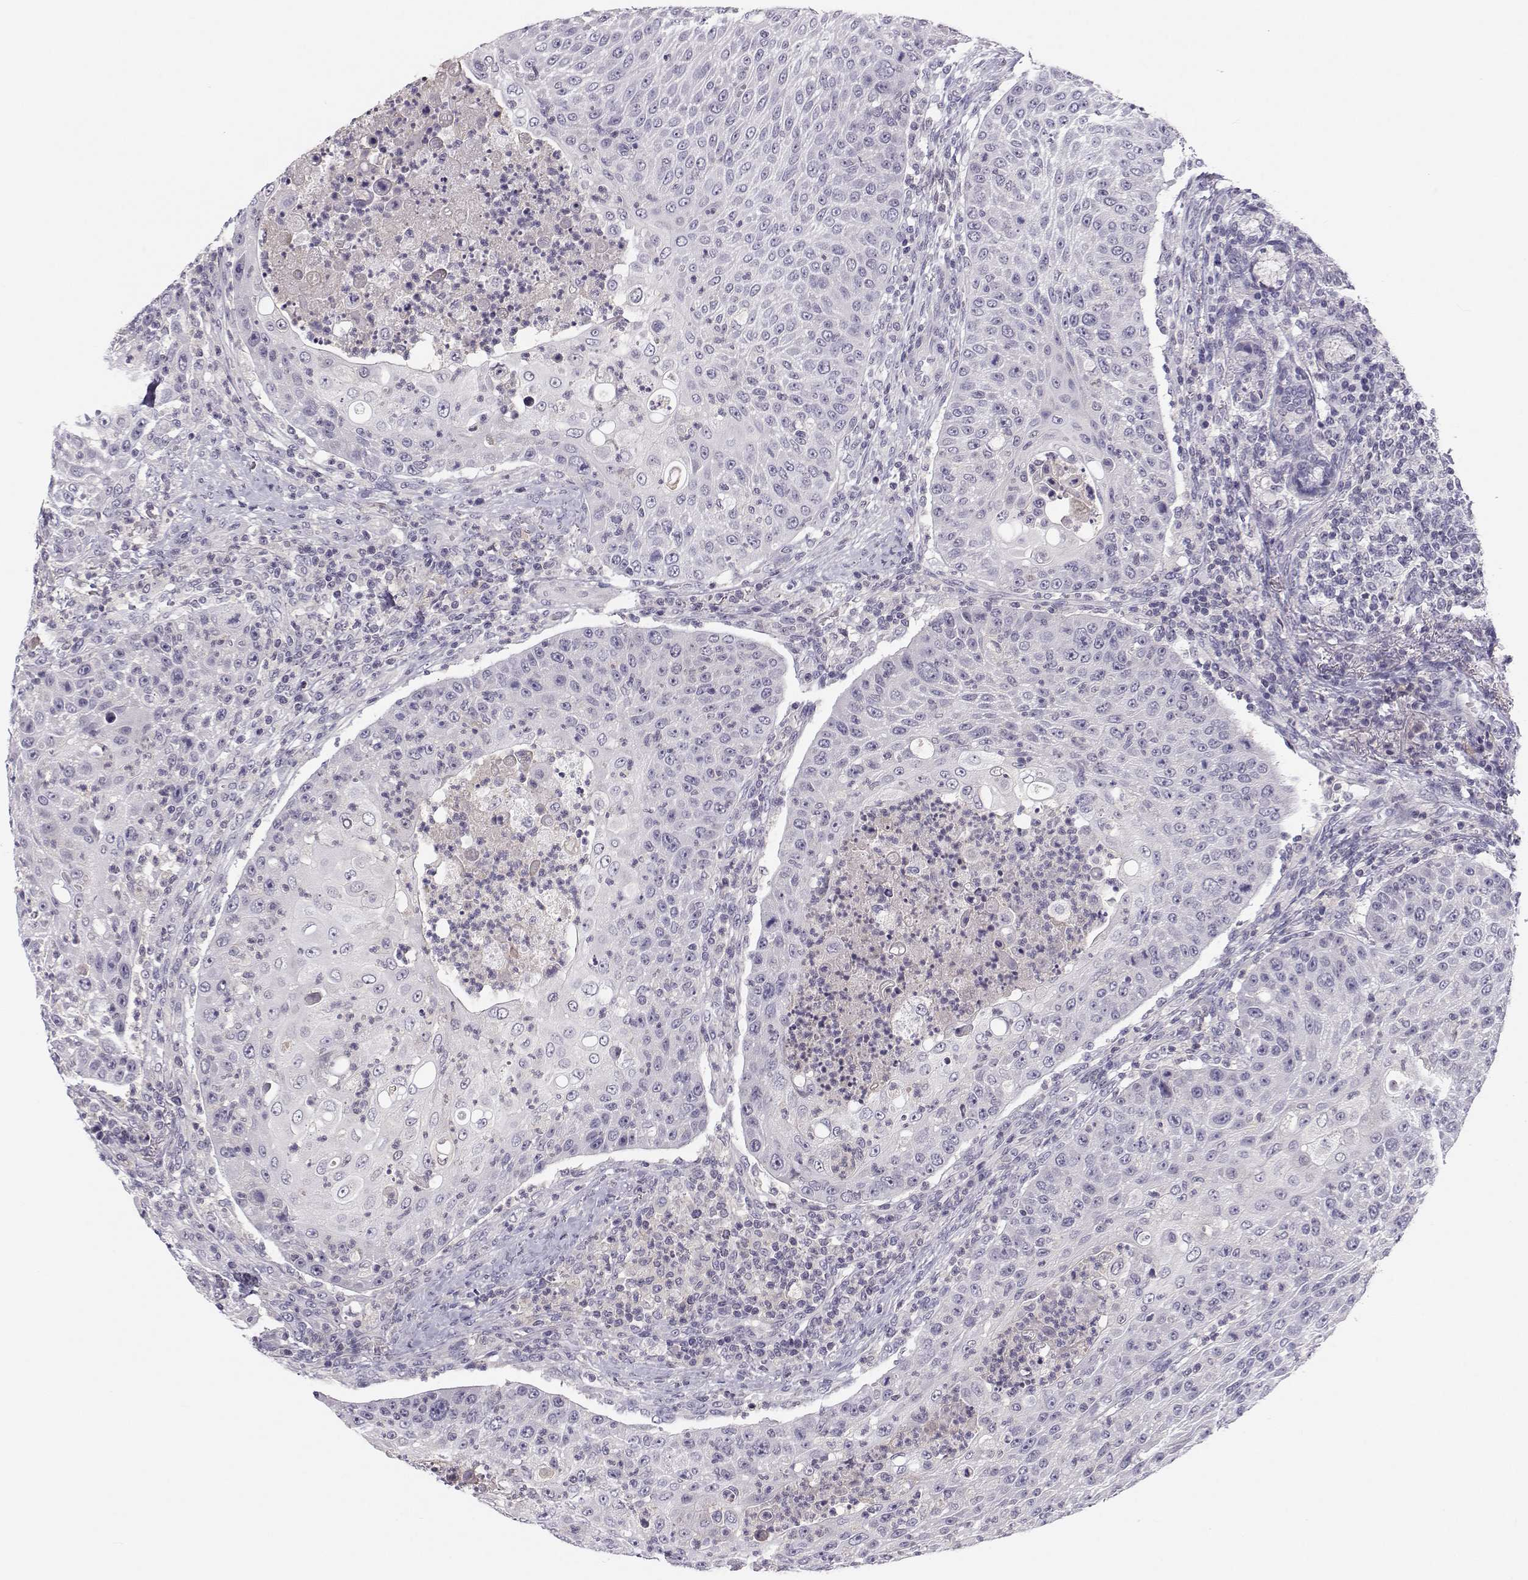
{"staining": {"intensity": "negative", "quantity": "none", "location": "none"}, "tissue": "head and neck cancer", "cell_type": "Tumor cells", "image_type": "cancer", "snomed": [{"axis": "morphology", "description": "Squamous cell carcinoma, NOS"}, {"axis": "topography", "description": "Head-Neck"}], "caption": "IHC micrograph of neoplastic tissue: human head and neck cancer stained with DAB displays no significant protein positivity in tumor cells.", "gene": "MROH7", "patient": {"sex": "male", "age": 69}}